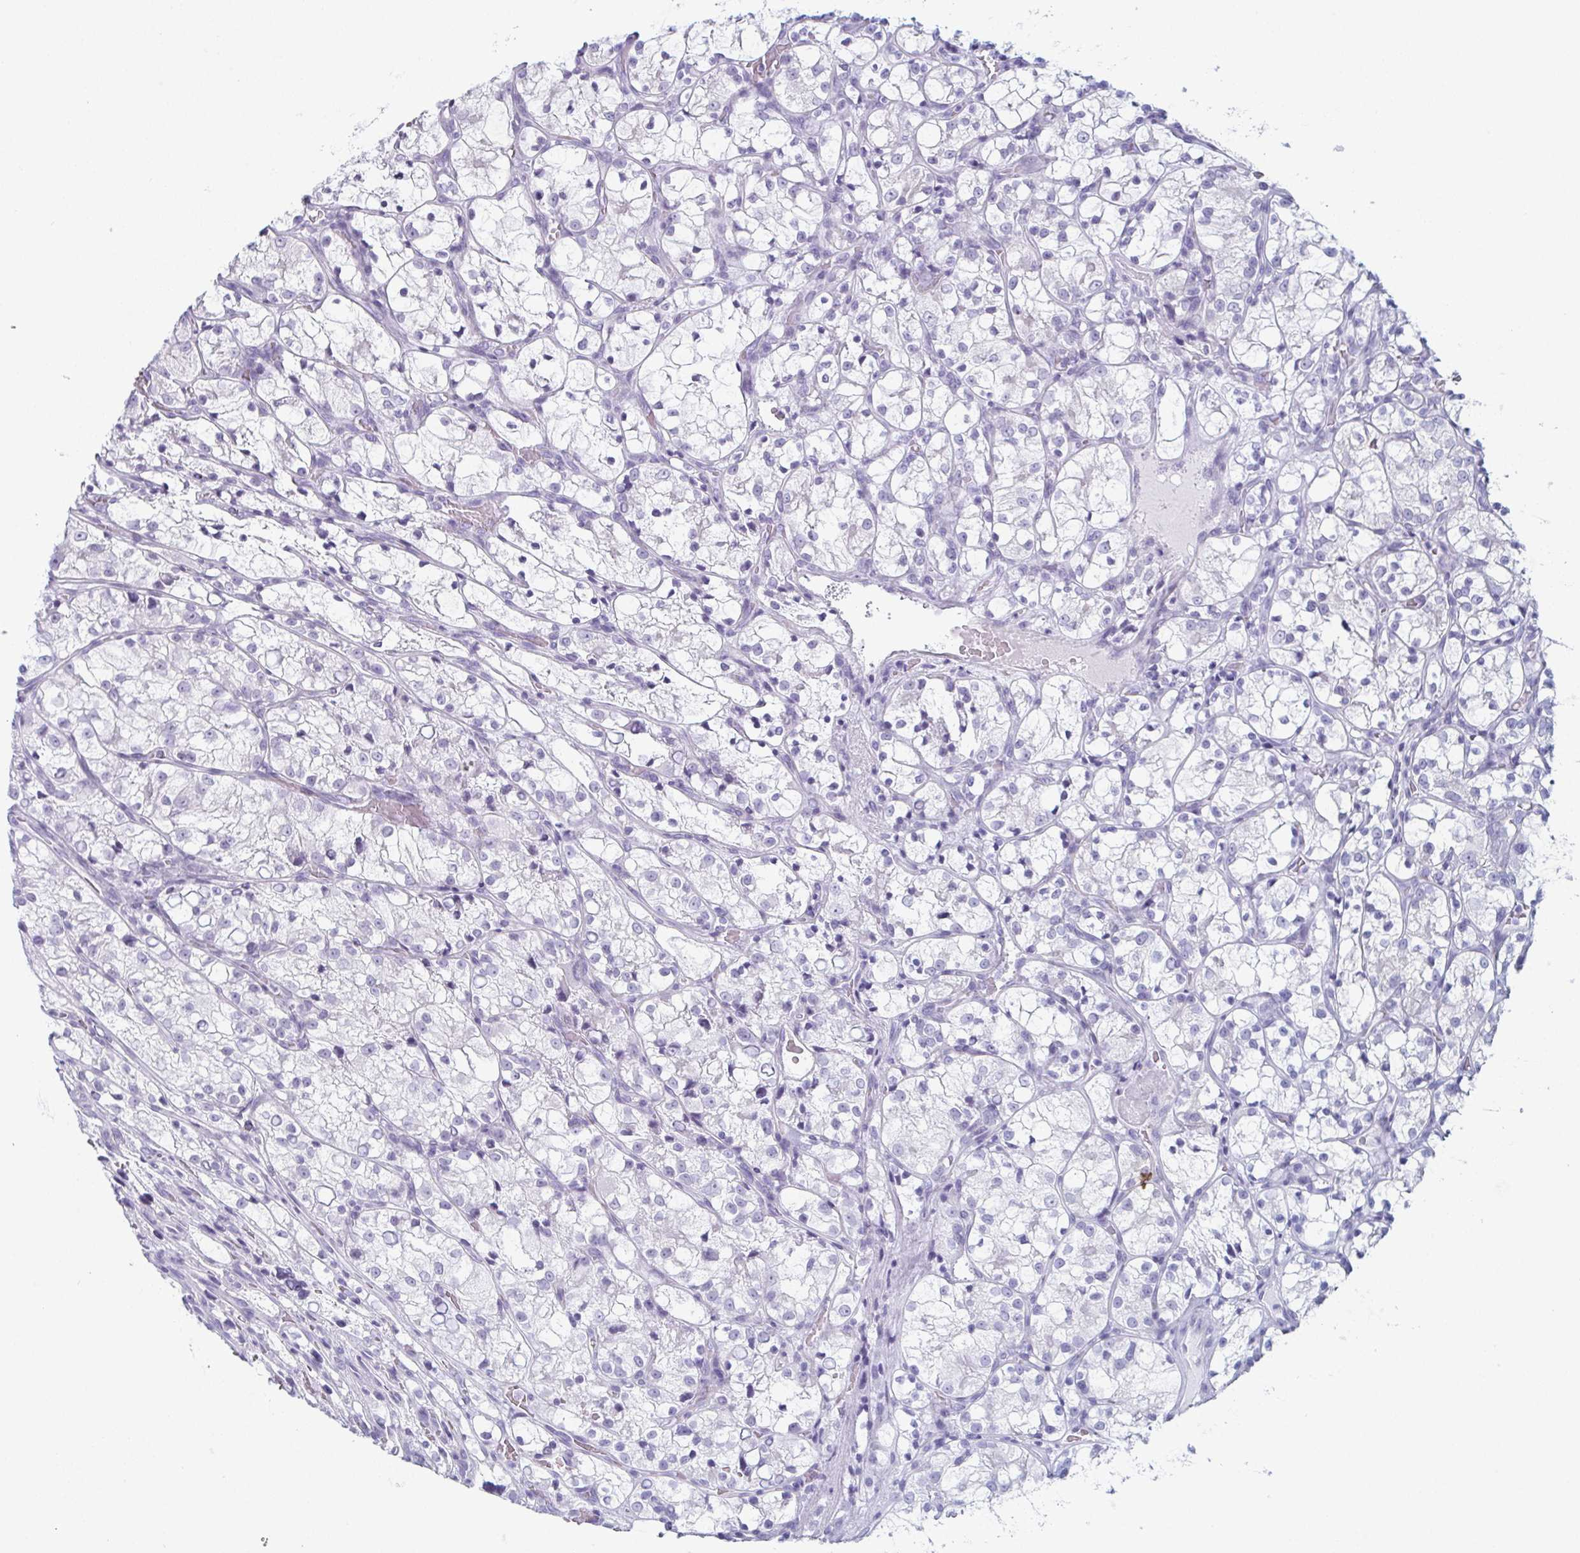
{"staining": {"intensity": "negative", "quantity": "none", "location": "none"}, "tissue": "renal cancer", "cell_type": "Tumor cells", "image_type": "cancer", "snomed": [{"axis": "morphology", "description": "Adenocarcinoma, NOS"}, {"axis": "topography", "description": "Kidney"}], "caption": "This is an IHC photomicrograph of human renal cancer (adenocarcinoma). There is no staining in tumor cells.", "gene": "ENKUR", "patient": {"sex": "female", "age": 69}}